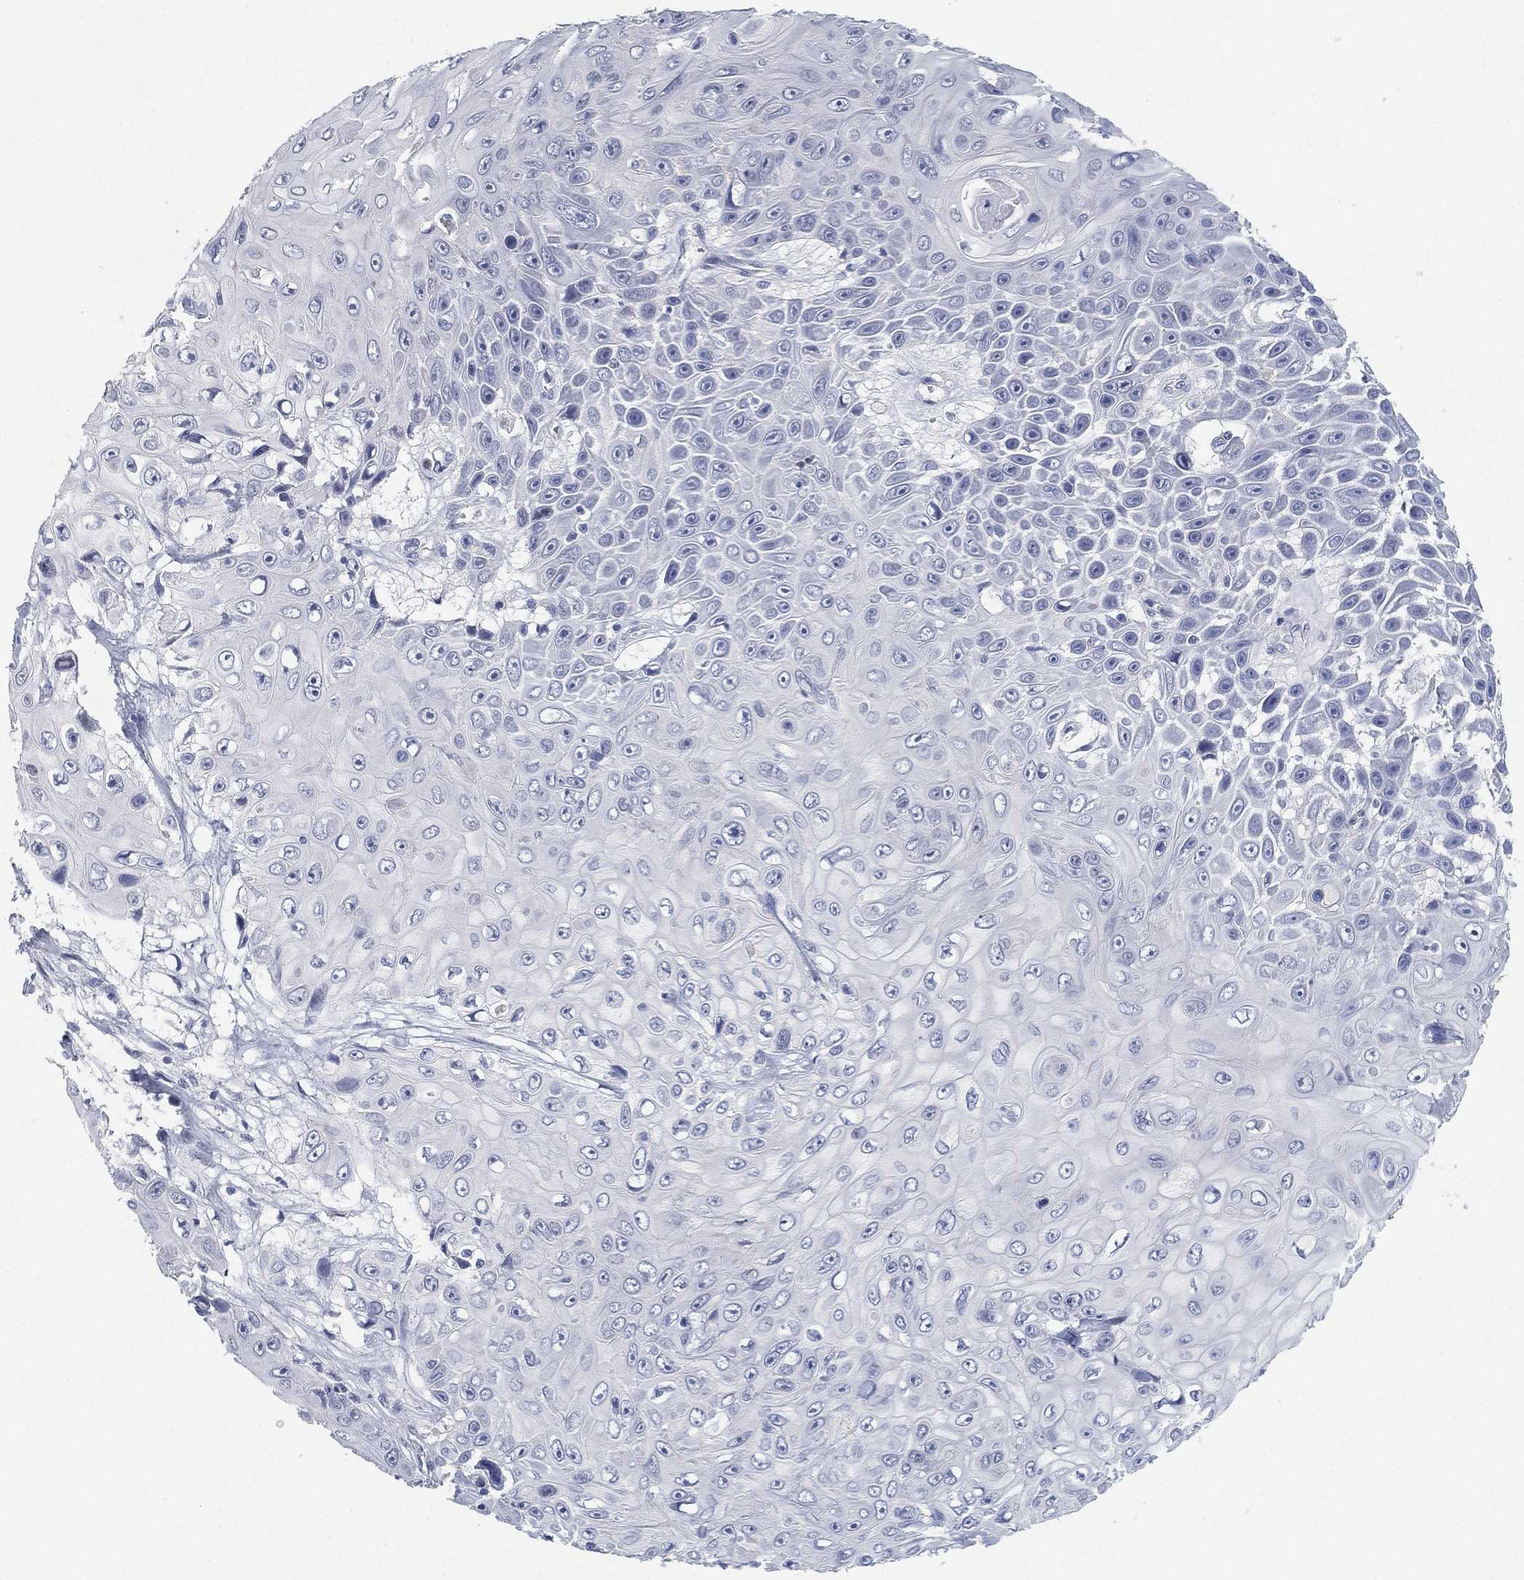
{"staining": {"intensity": "negative", "quantity": "none", "location": "none"}, "tissue": "skin cancer", "cell_type": "Tumor cells", "image_type": "cancer", "snomed": [{"axis": "morphology", "description": "Squamous cell carcinoma, NOS"}, {"axis": "topography", "description": "Skin"}], "caption": "Tumor cells are negative for protein expression in human skin cancer (squamous cell carcinoma).", "gene": "FAM187B", "patient": {"sex": "male", "age": 82}}